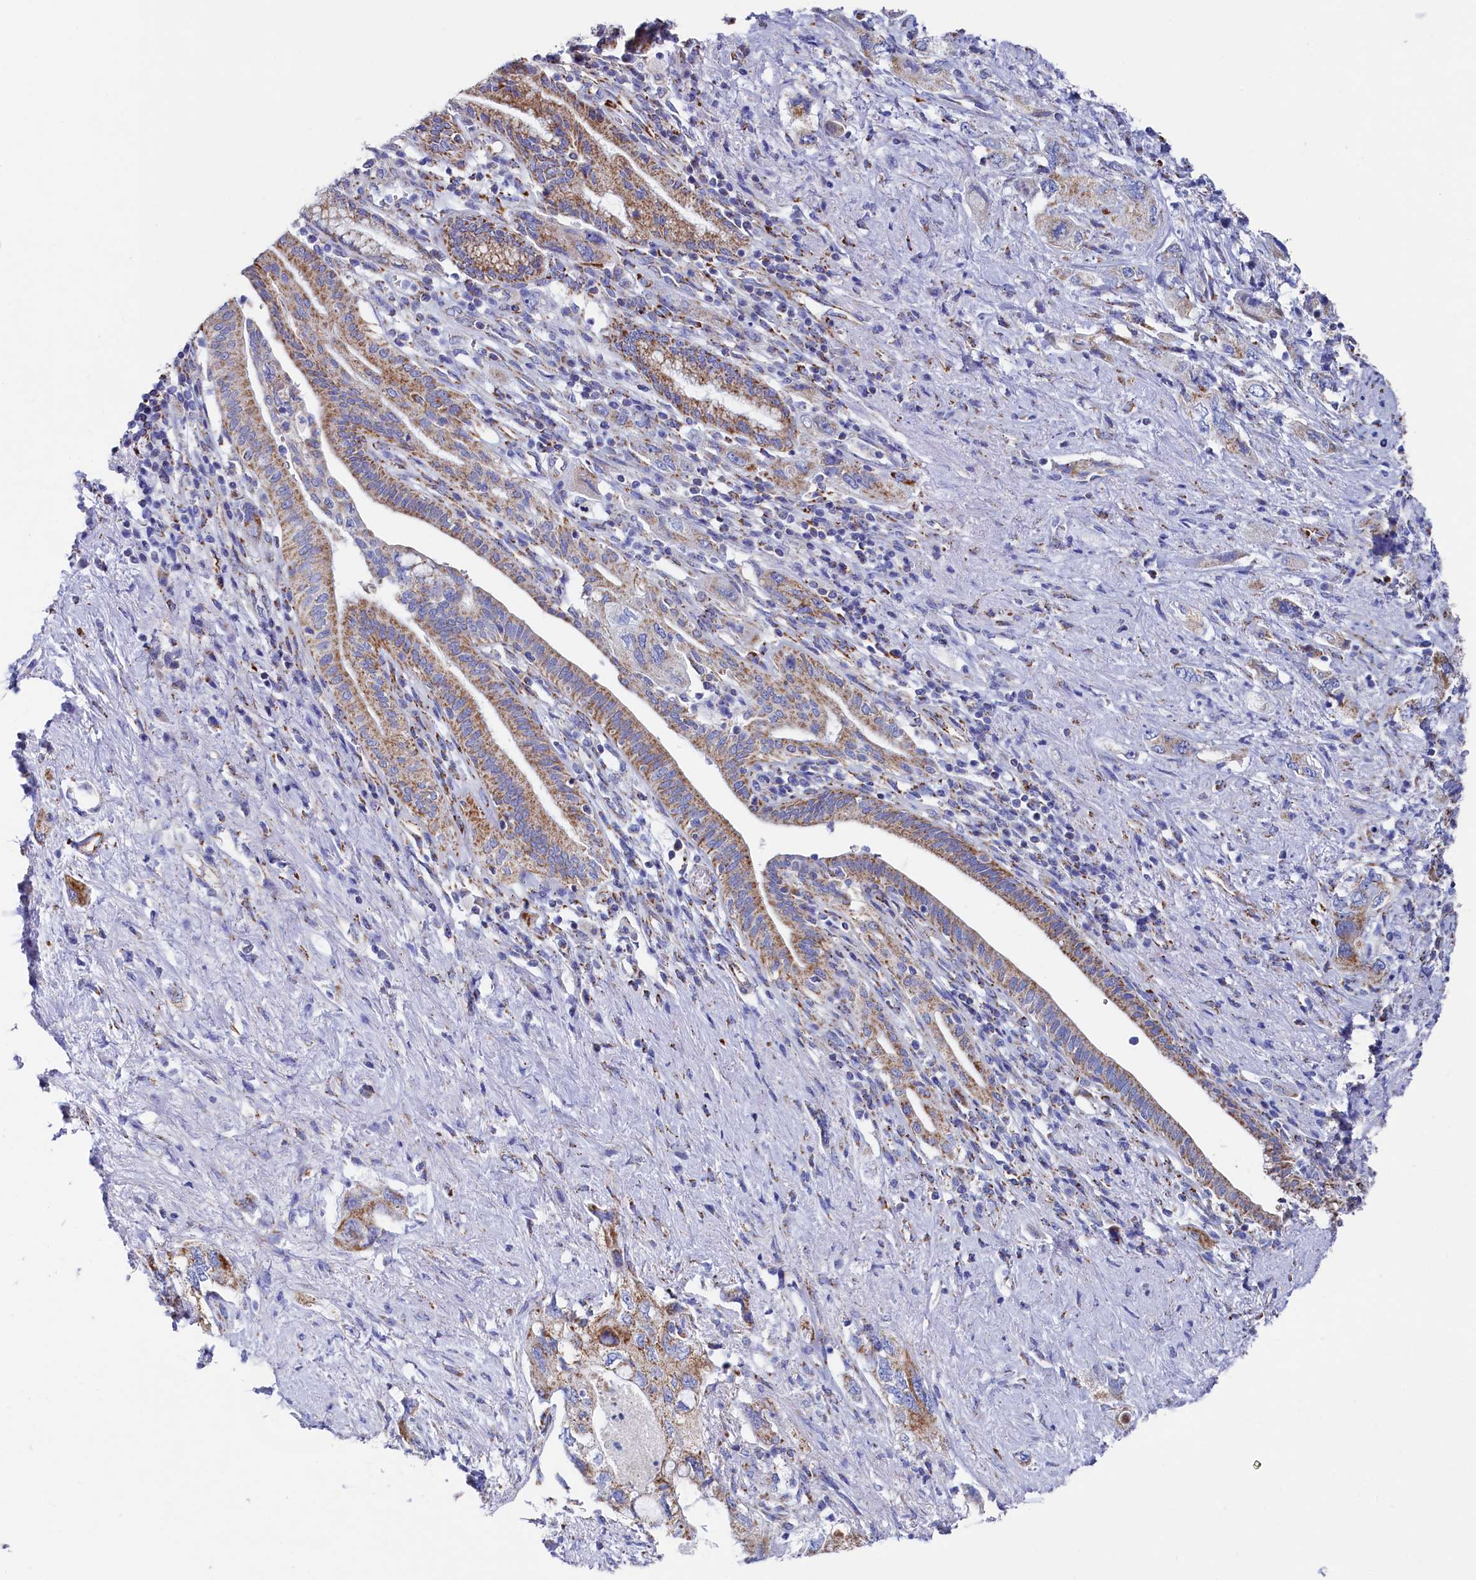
{"staining": {"intensity": "moderate", "quantity": ">75%", "location": "cytoplasmic/membranous"}, "tissue": "pancreatic cancer", "cell_type": "Tumor cells", "image_type": "cancer", "snomed": [{"axis": "morphology", "description": "Adenocarcinoma, NOS"}, {"axis": "topography", "description": "Pancreas"}], "caption": "A brown stain labels moderate cytoplasmic/membranous staining of a protein in human adenocarcinoma (pancreatic) tumor cells. (Brightfield microscopy of DAB IHC at high magnification).", "gene": "MMAB", "patient": {"sex": "female", "age": 73}}